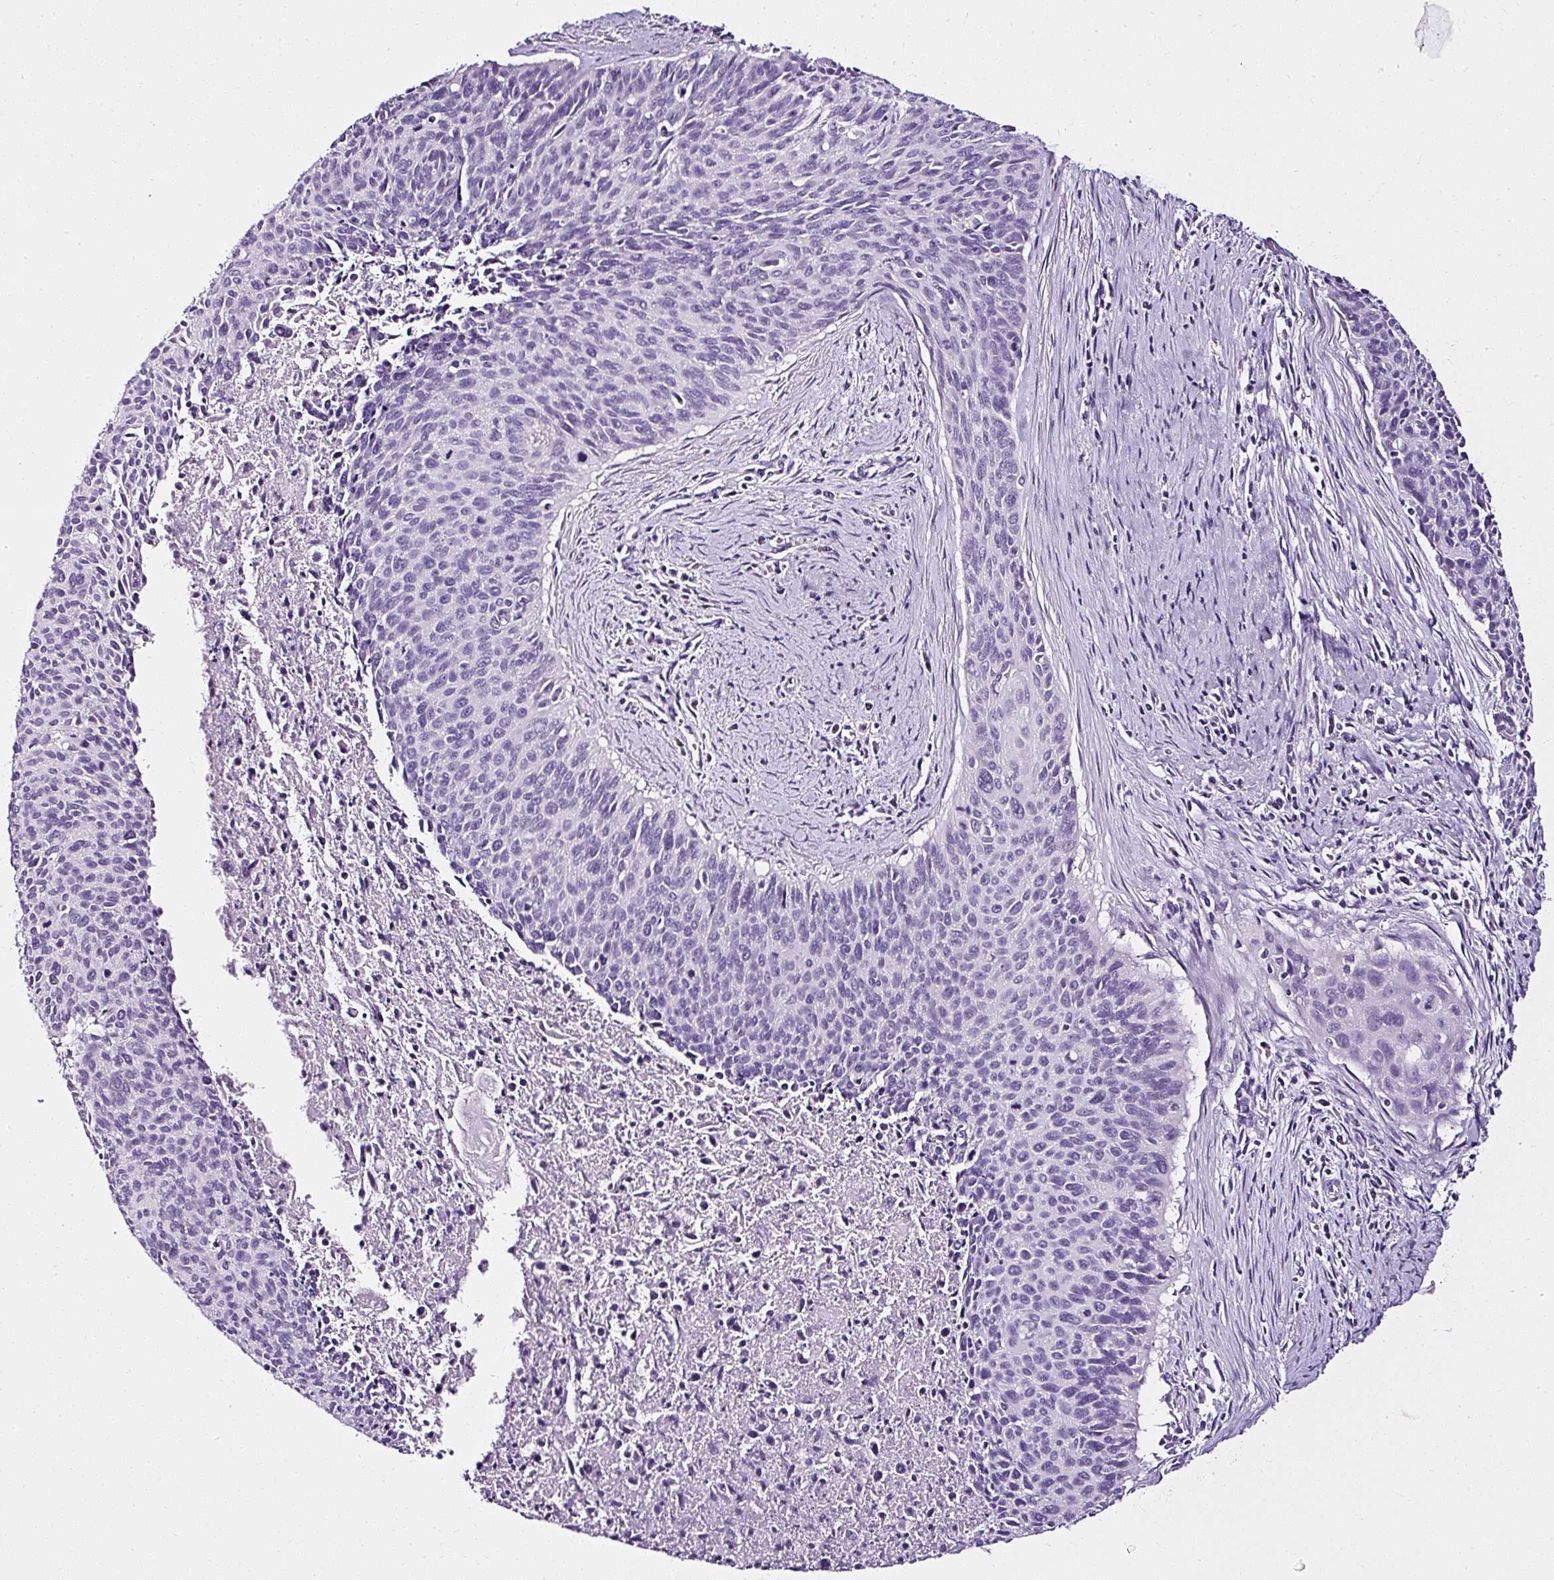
{"staining": {"intensity": "negative", "quantity": "none", "location": "none"}, "tissue": "cervical cancer", "cell_type": "Tumor cells", "image_type": "cancer", "snomed": [{"axis": "morphology", "description": "Squamous cell carcinoma, NOS"}, {"axis": "topography", "description": "Cervix"}], "caption": "This is a histopathology image of immunohistochemistry staining of squamous cell carcinoma (cervical), which shows no expression in tumor cells.", "gene": "ATP2A1", "patient": {"sex": "female", "age": 55}}